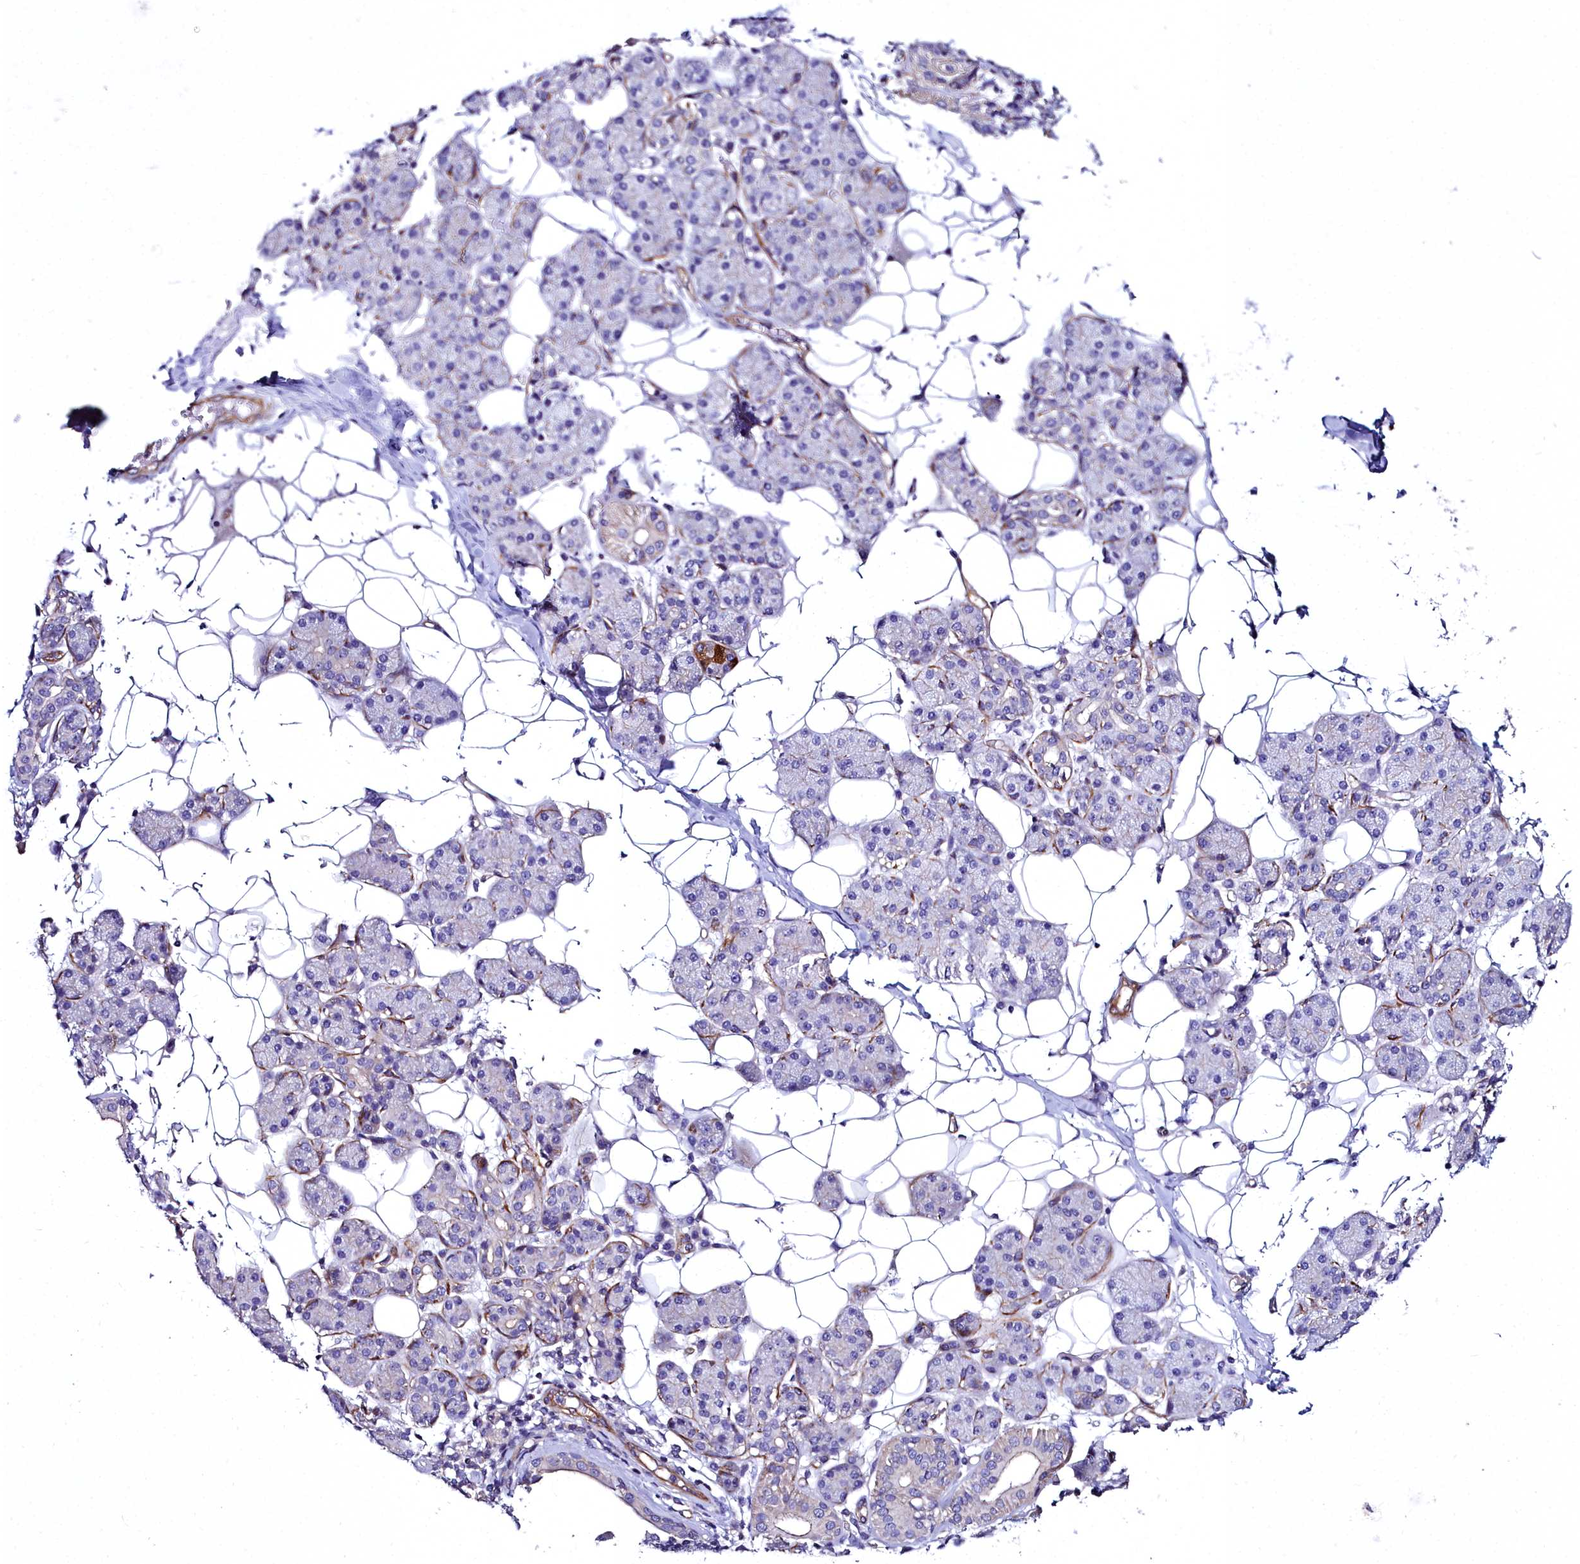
{"staining": {"intensity": "moderate", "quantity": "<25%", "location": "cytoplasmic/membranous"}, "tissue": "salivary gland", "cell_type": "Glandular cells", "image_type": "normal", "snomed": [{"axis": "morphology", "description": "Normal tissue, NOS"}, {"axis": "topography", "description": "Salivary gland"}], "caption": "Salivary gland stained for a protein reveals moderate cytoplasmic/membranous positivity in glandular cells. (Brightfield microscopy of DAB IHC at high magnification).", "gene": "FADS3", "patient": {"sex": "female", "age": 33}}